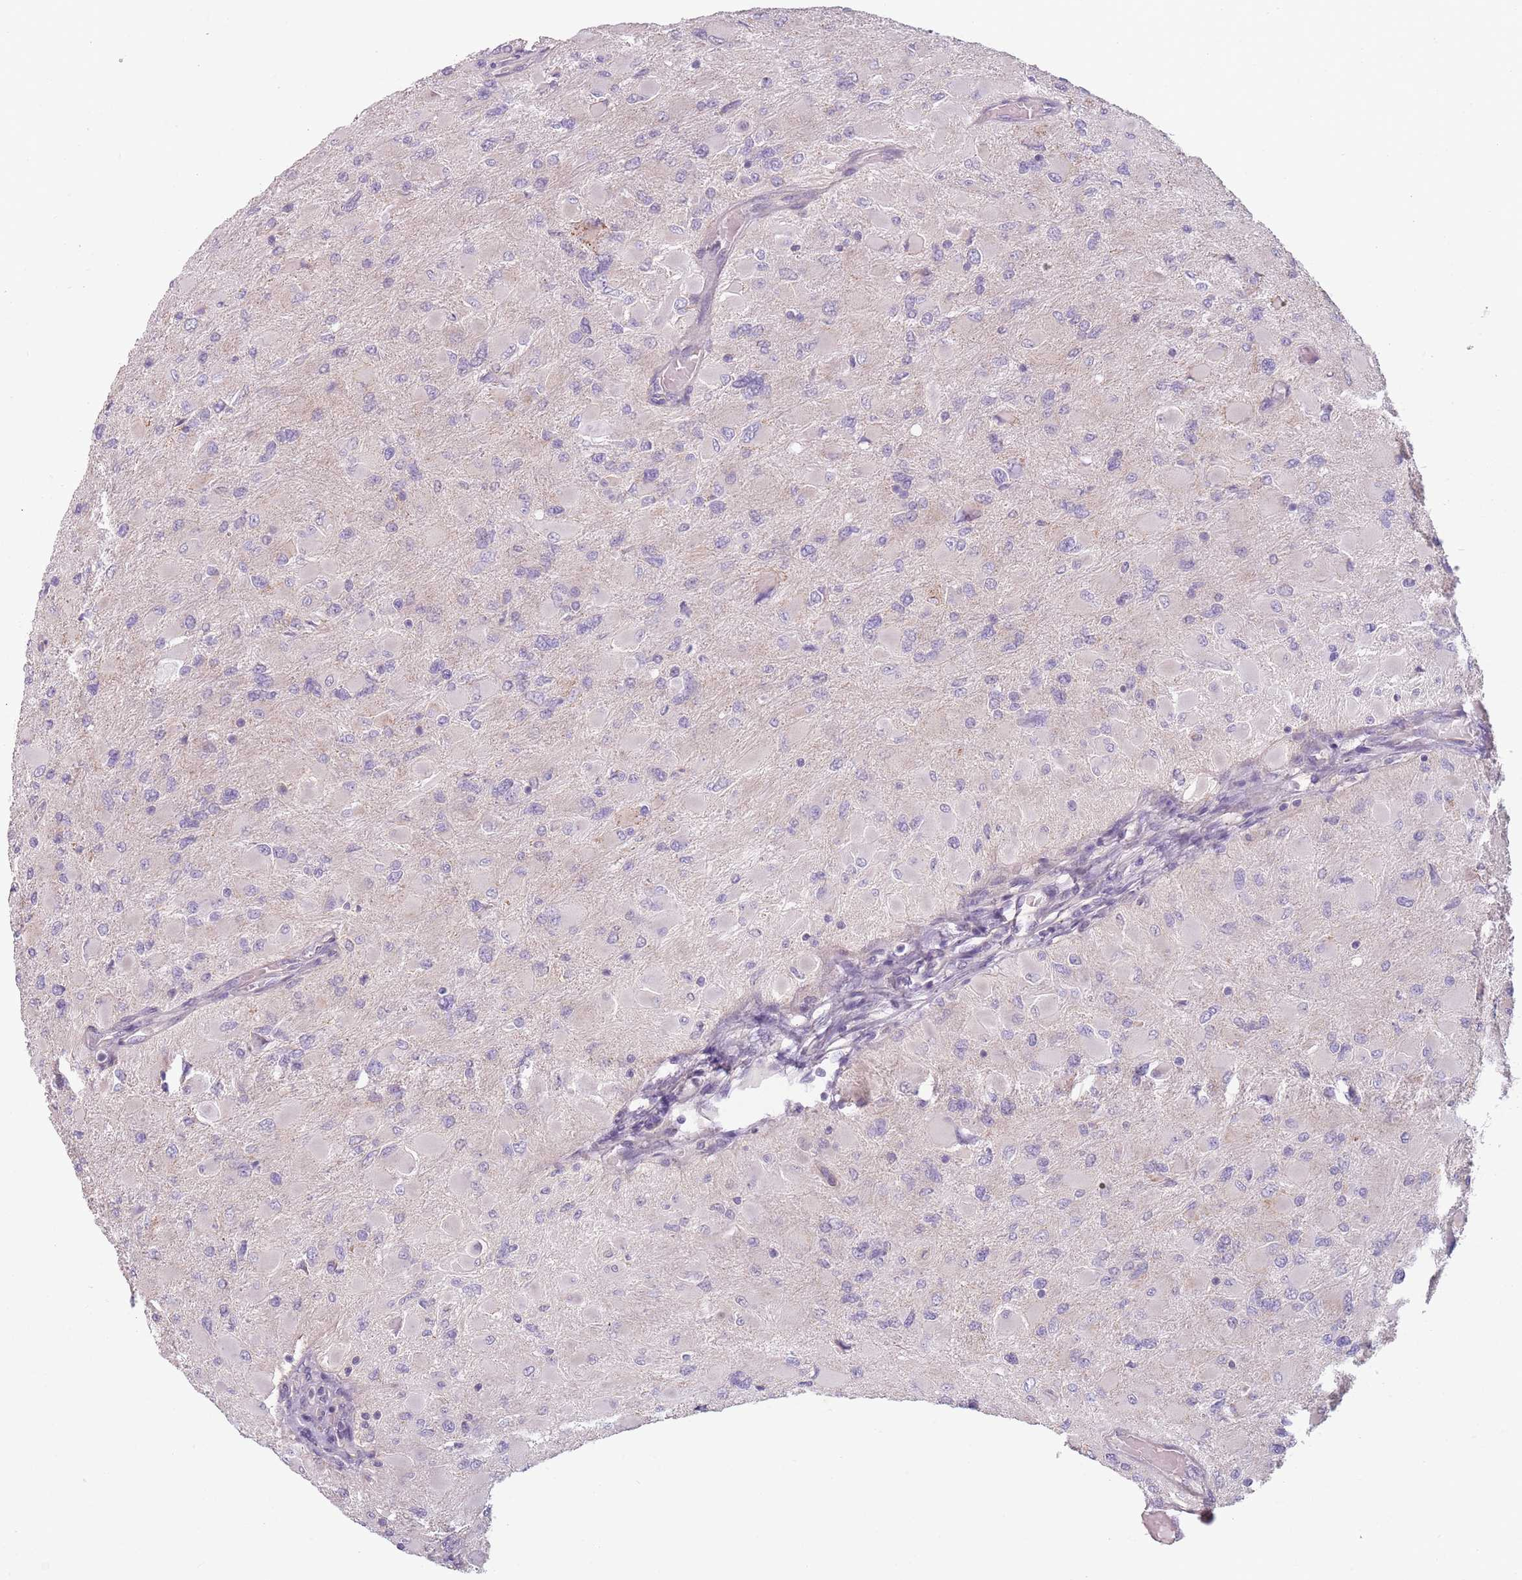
{"staining": {"intensity": "negative", "quantity": "none", "location": "none"}, "tissue": "glioma", "cell_type": "Tumor cells", "image_type": "cancer", "snomed": [{"axis": "morphology", "description": "Glioma, malignant, High grade"}, {"axis": "topography", "description": "Cerebral cortex"}], "caption": "High magnification brightfield microscopy of high-grade glioma (malignant) stained with DAB (brown) and counterstained with hematoxylin (blue): tumor cells show no significant staining. (Stains: DAB (3,3'-diaminobenzidine) IHC with hematoxylin counter stain, Microscopy: brightfield microscopy at high magnification).", "gene": "TLCD2", "patient": {"sex": "female", "age": 36}}